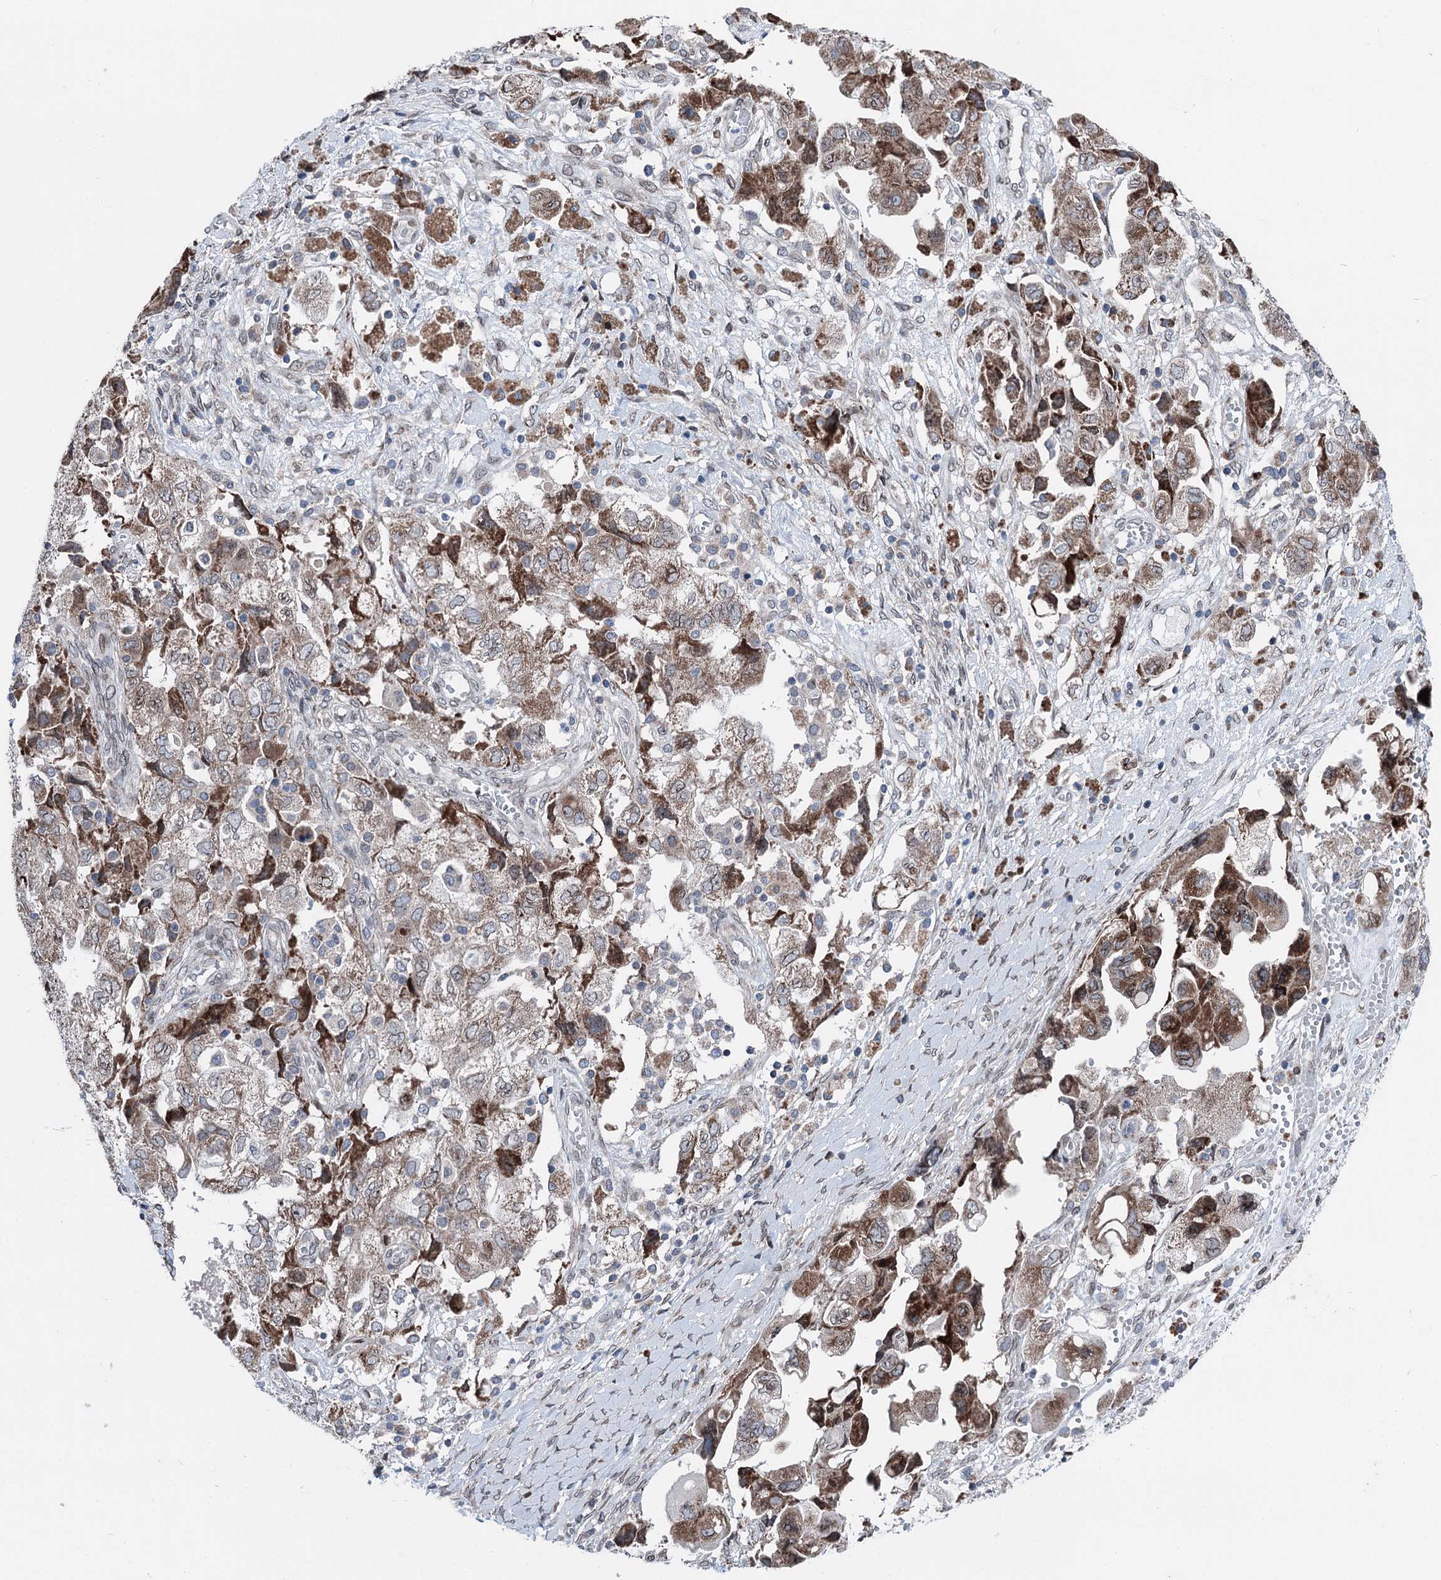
{"staining": {"intensity": "weak", "quantity": ">75%", "location": "cytoplasmic/membranous"}, "tissue": "ovarian cancer", "cell_type": "Tumor cells", "image_type": "cancer", "snomed": [{"axis": "morphology", "description": "Carcinoma, NOS"}, {"axis": "morphology", "description": "Cystadenocarcinoma, serous, NOS"}, {"axis": "topography", "description": "Ovary"}], "caption": "Ovarian cancer (serous cystadenocarcinoma) stained with immunohistochemistry shows weak cytoplasmic/membranous expression in approximately >75% of tumor cells.", "gene": "MRPL14", "patient": {"sex": "female", "age": 69}}